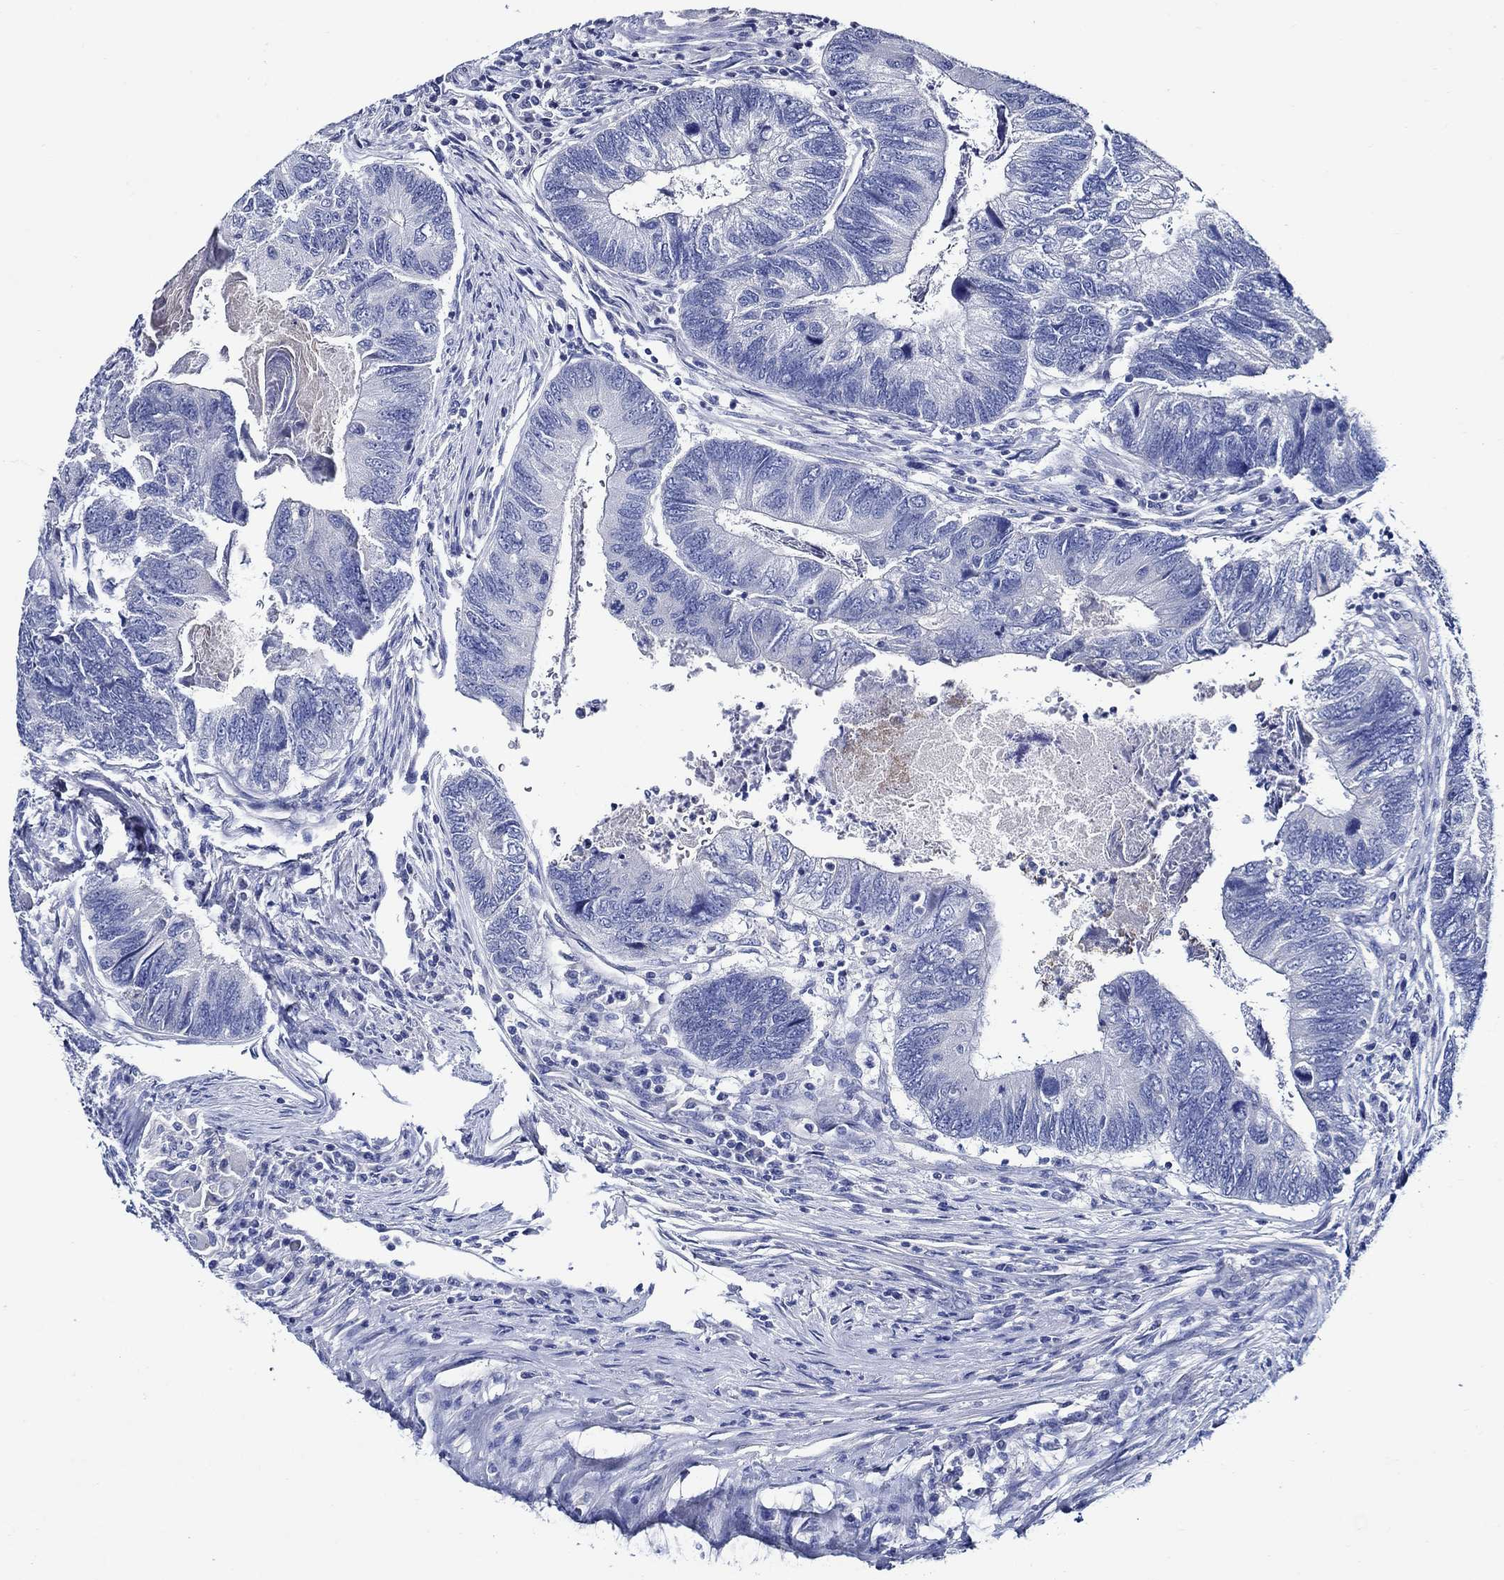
{"staining": {"intensity": "negative", "quantity": "none", "location": "none"}, "tissue": "colorectal cancer", "cell_type": "Tumor cells", "image_type": "cancer", "snomed": [{"axis": "morphology", "description": "Adenocarcinoma, NOS"}, {"axis": "topography", "description": "Colon"}], "caption": "Tumor cells are negative for protein expression in human colorectal adenocarcinoma.", "gene": "SKOR1", "patient": {"sex": "female", "age": 67}}